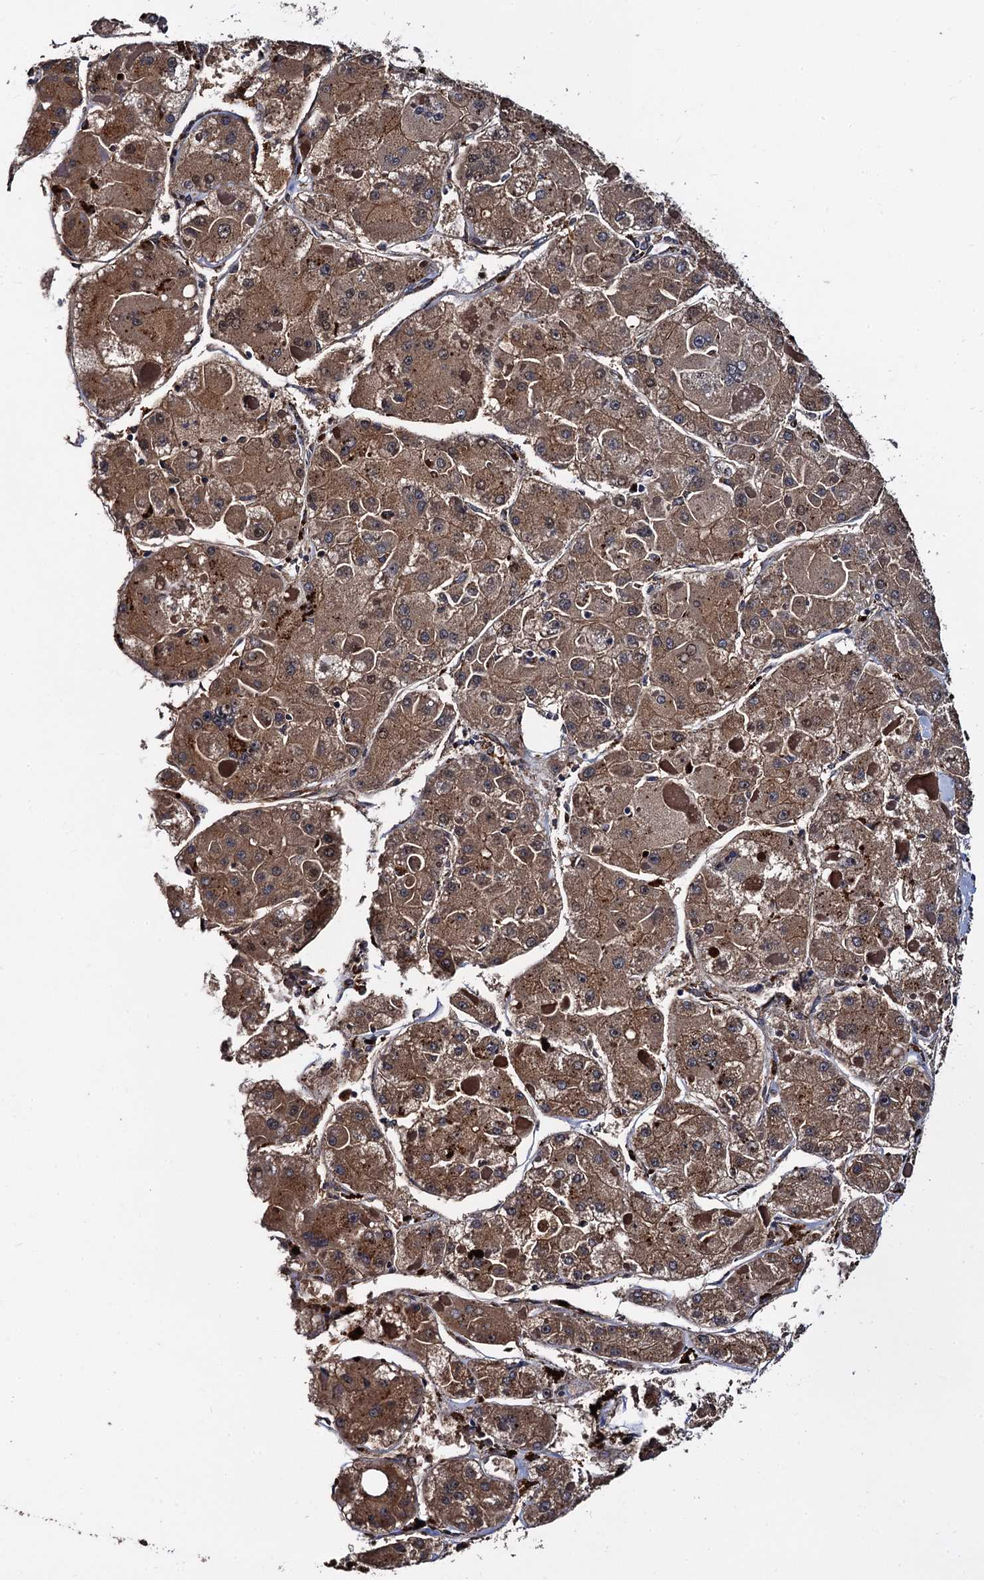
{"staining": {"intensity": "moderate", "quantity": ">75%", "location": "cytoplasmic/membranous"}, "tissue": "liver cancer", "cell_type": "Tumor cells", "image_type": "cancer", "snomed": [{"axis": "morphology", "description": "Carcinoma, Hepatocellular, NOS"}, {"axis": "topography", "description": "Liver"}], "caption": "IHC (DAB (3,3'-diaminobenzidine)) staining of hepatocellular carcinoma (liver) demonstrates moderate cytoplasmic/membranous protein positivity in about >75% of tumor cells. Using DAB (3,3'-diaminobenzidine) (brown) and hematoxylin (blue) stains, captured at high magnification using brightfield microscopy.", "gene": "MIER2", "patient": {"sex": "female", "age": 73}}